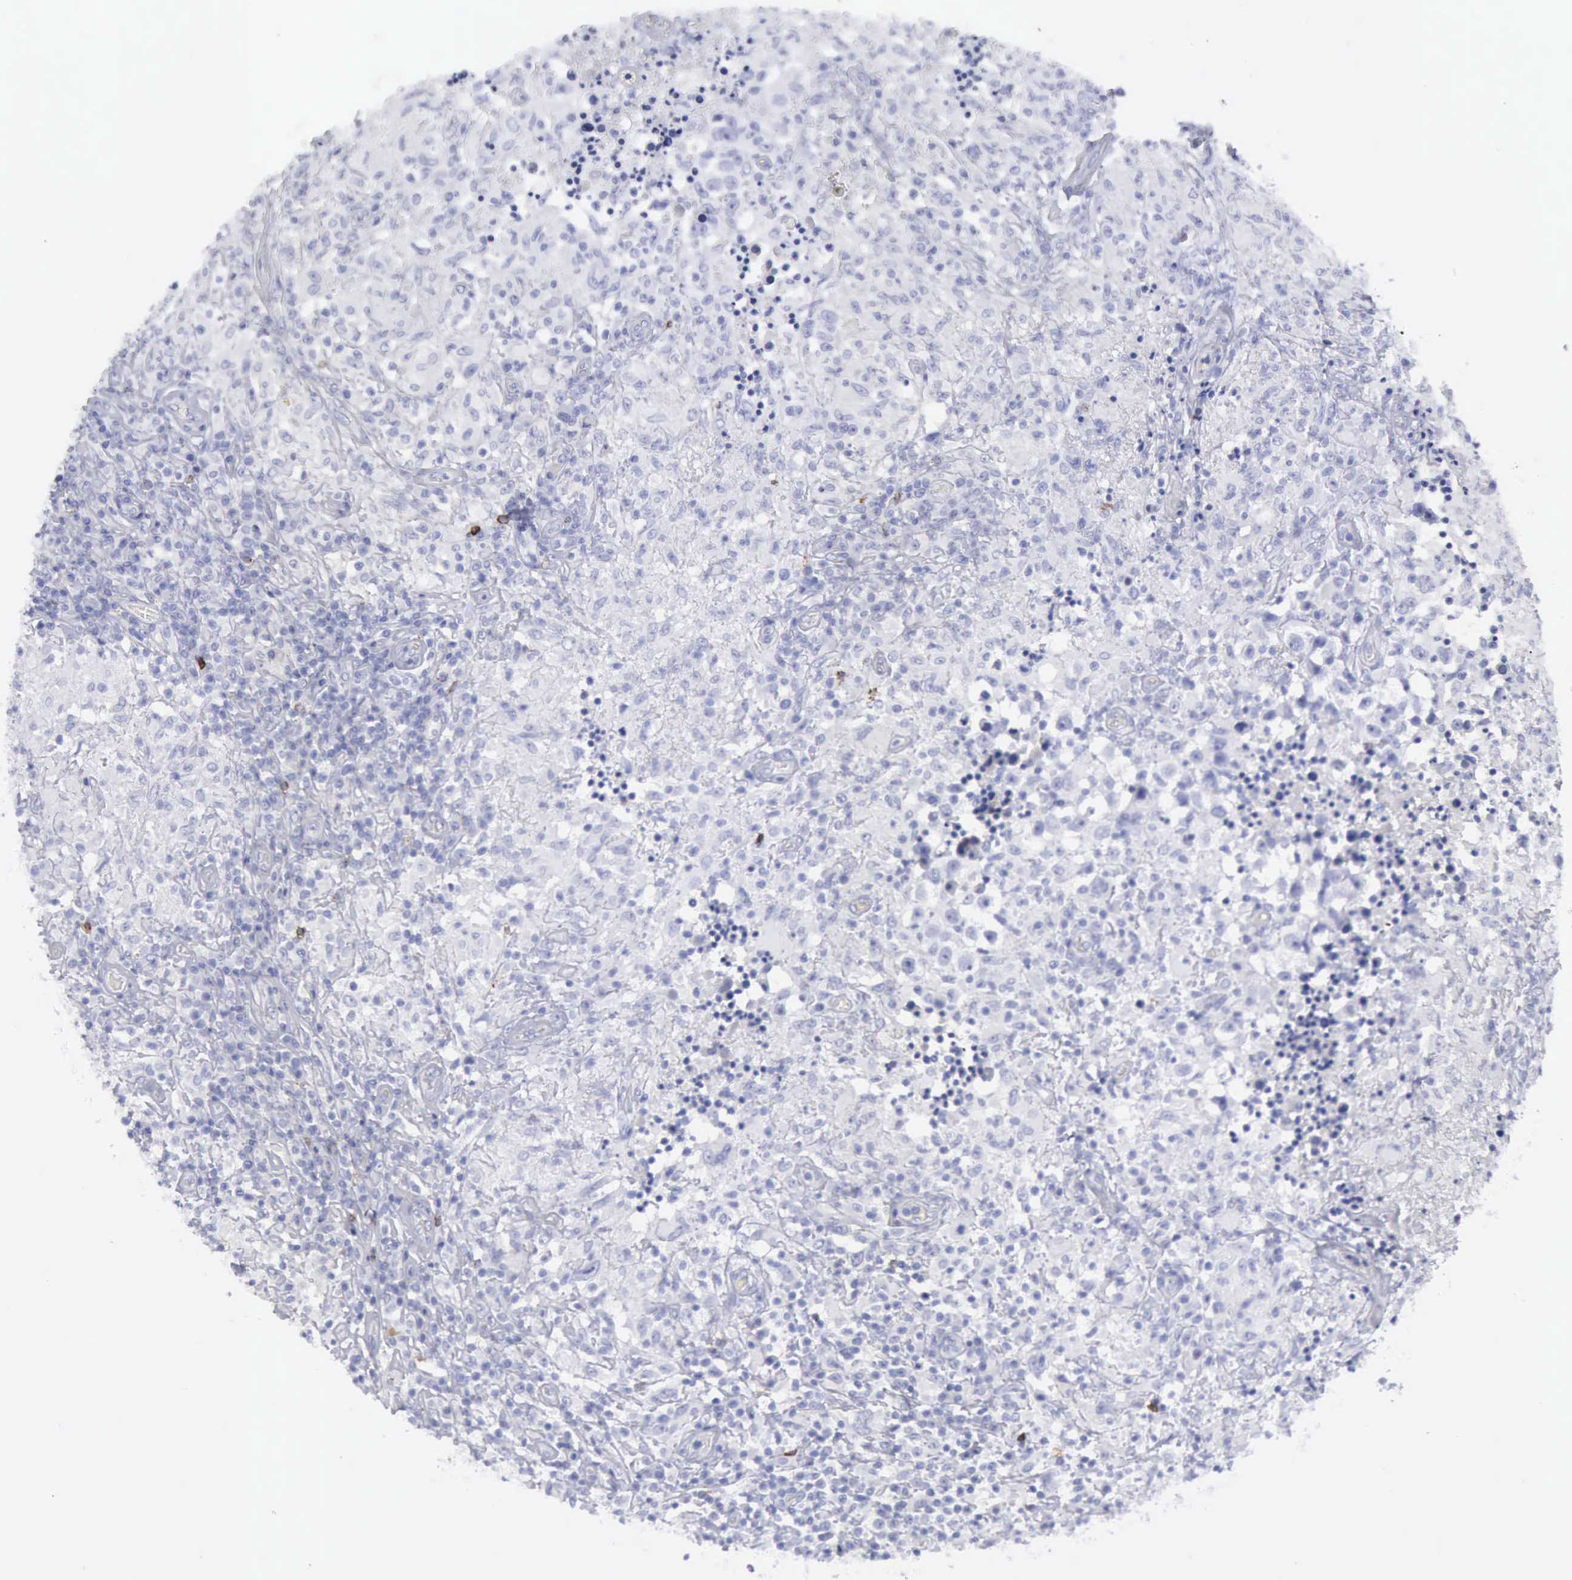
{"staining": {"intensity": "negative", "quantity": "none", "location": "none"}, "tissue": "testis cancer", "cell_type": "Tumor cells", "image_type": "cancer", "snomed": [{"axis": "morphology", "description": "Seminoma, NOS"}, {"axis": "topography", "description": "Testis"}], "caption": "Testis seminoma was stained to show a protein in brown. There is no significant expression in tumor cells.", "gene": "NCAM1", "patient": {"sex": "male", "age": 34}}